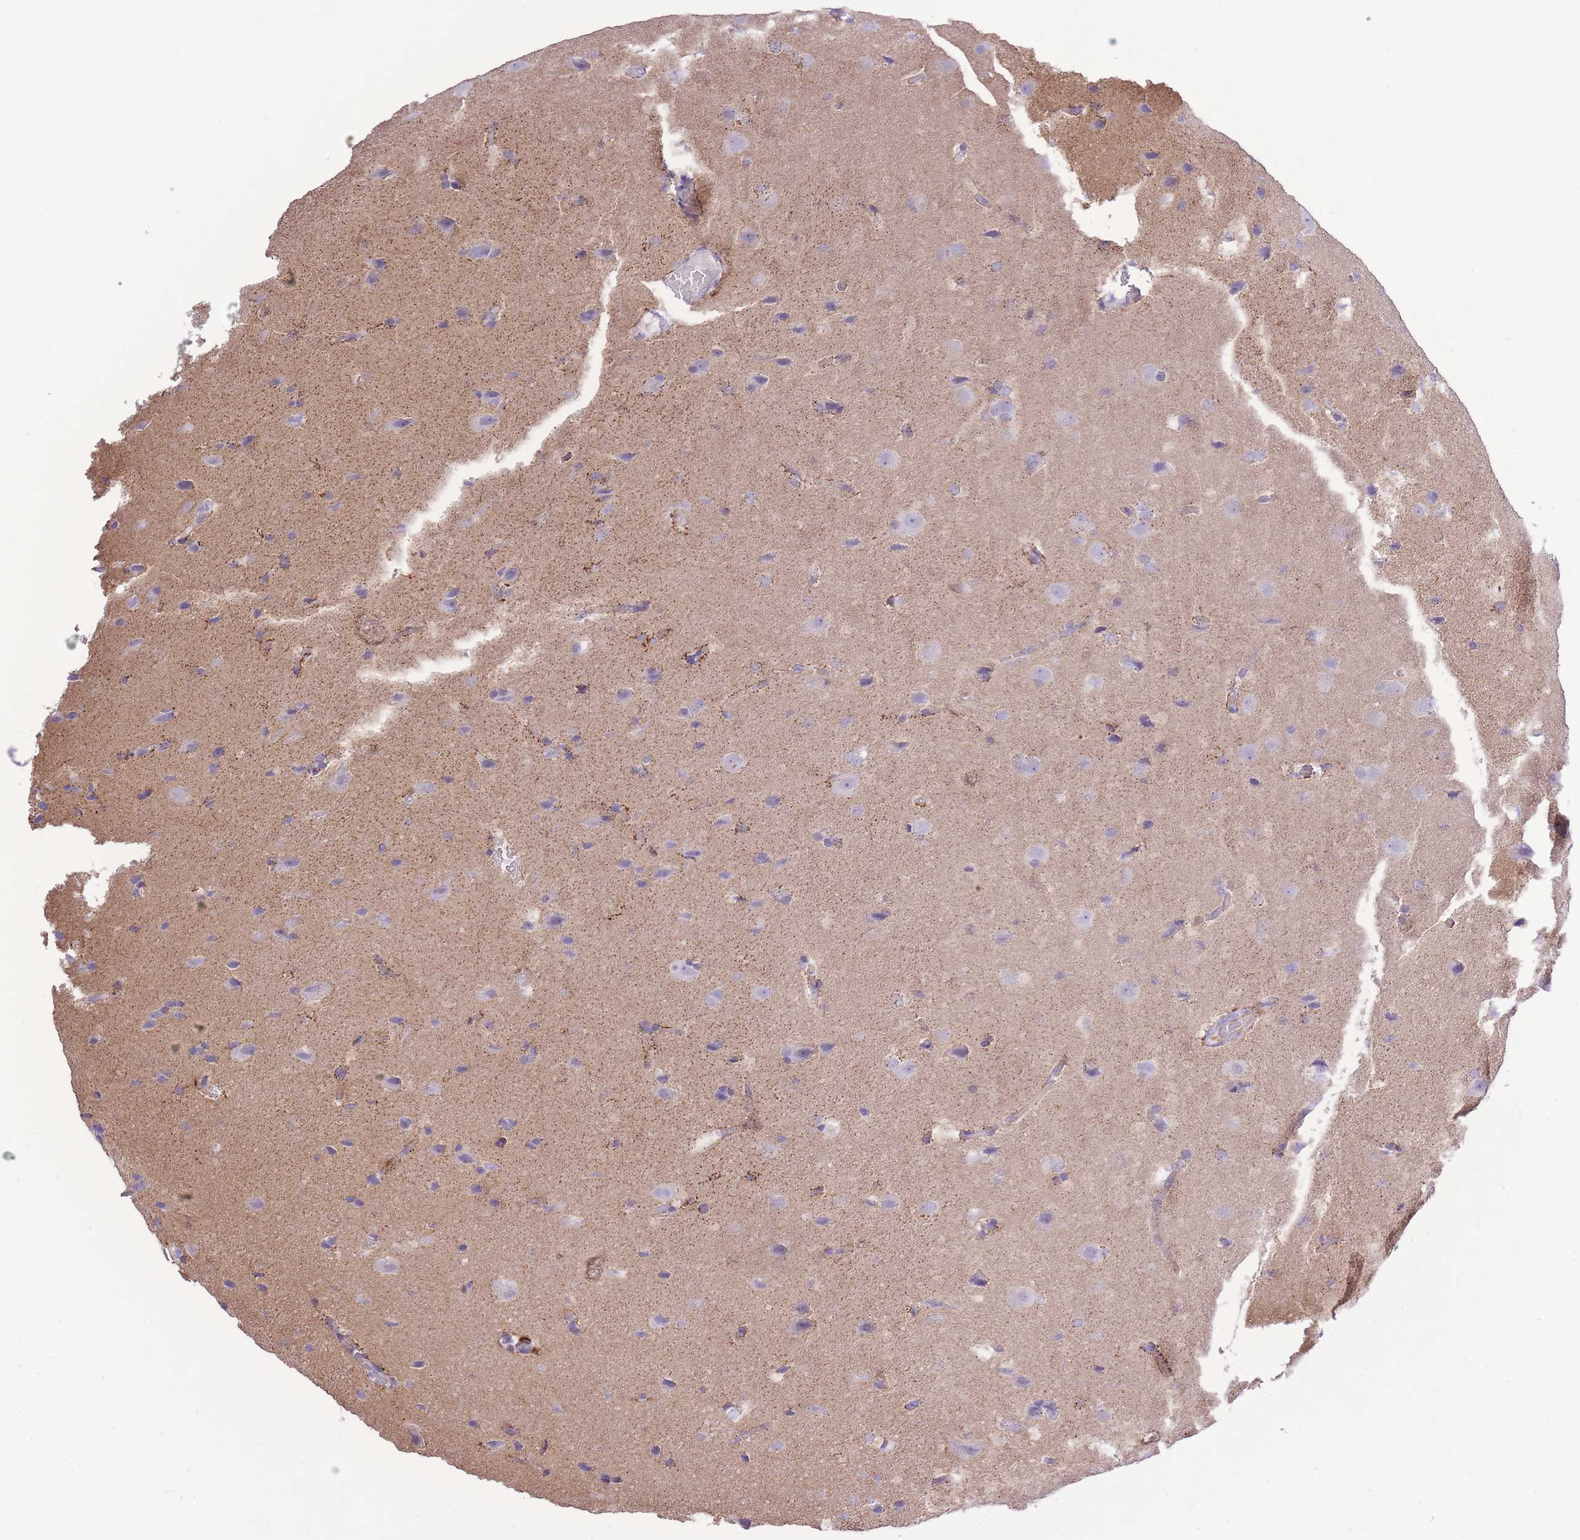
{"staining": {"intensity": "negative", "quantity": "none", "location": "none"}, "tissue": "glioma", "cell_type": "Tumor cells", "image_type": "cancer", "snomed": [{"axis": "morphology", "description": "Glioma, malignant, Low grade"}, {"axis": "topography", "description": "Brain"}], "caption": "Immunohistochemical staining of human glioma shows no significant staining in tumor cells. The staining is performed using DAB brown chromogen with nuclei counter-stained in using hematoxylin.", "gene": "MEIOSIN", "patient": {"sex": "female", "age": 32}}